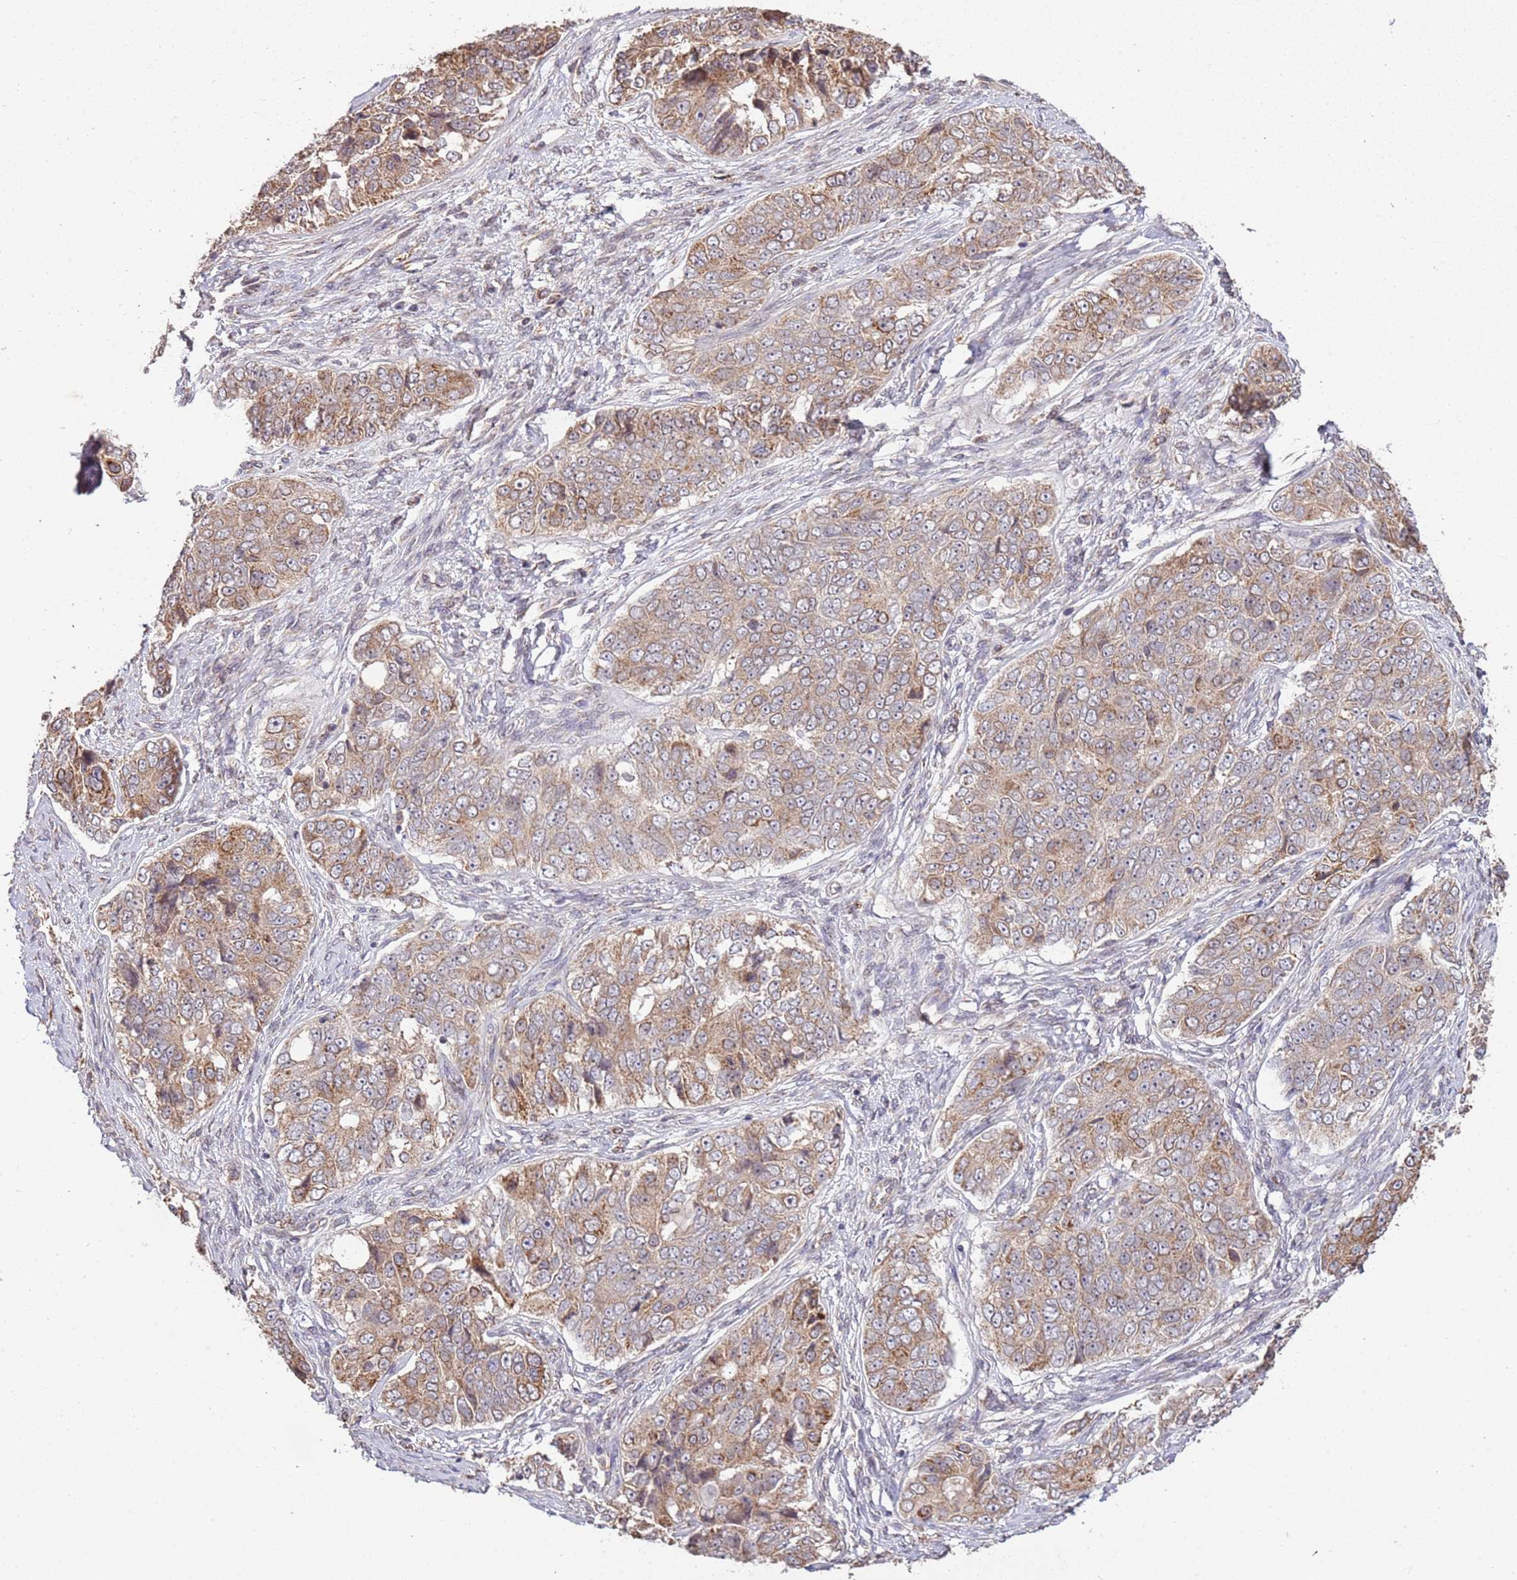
{"staining": {"intensity": "moderate", "quantity": ">75%", "location": "cytoplasmic/membranous"}, "tissue": "ovarian cancer", "cell_type": "Tumor cells", "image_type": "cancer", "snomed": [{"axis": "morphology", "description": "Carcinoma, endometroid"}, {"axis": "topography", "description": "Ovary"}], "caption": "Endometroid carcinoma (ovarian) stained with a protein marker demonstrates moderate staining in tumor cells.", "gene": "IVD", "patient": {"sex": "female", "age": 51}}